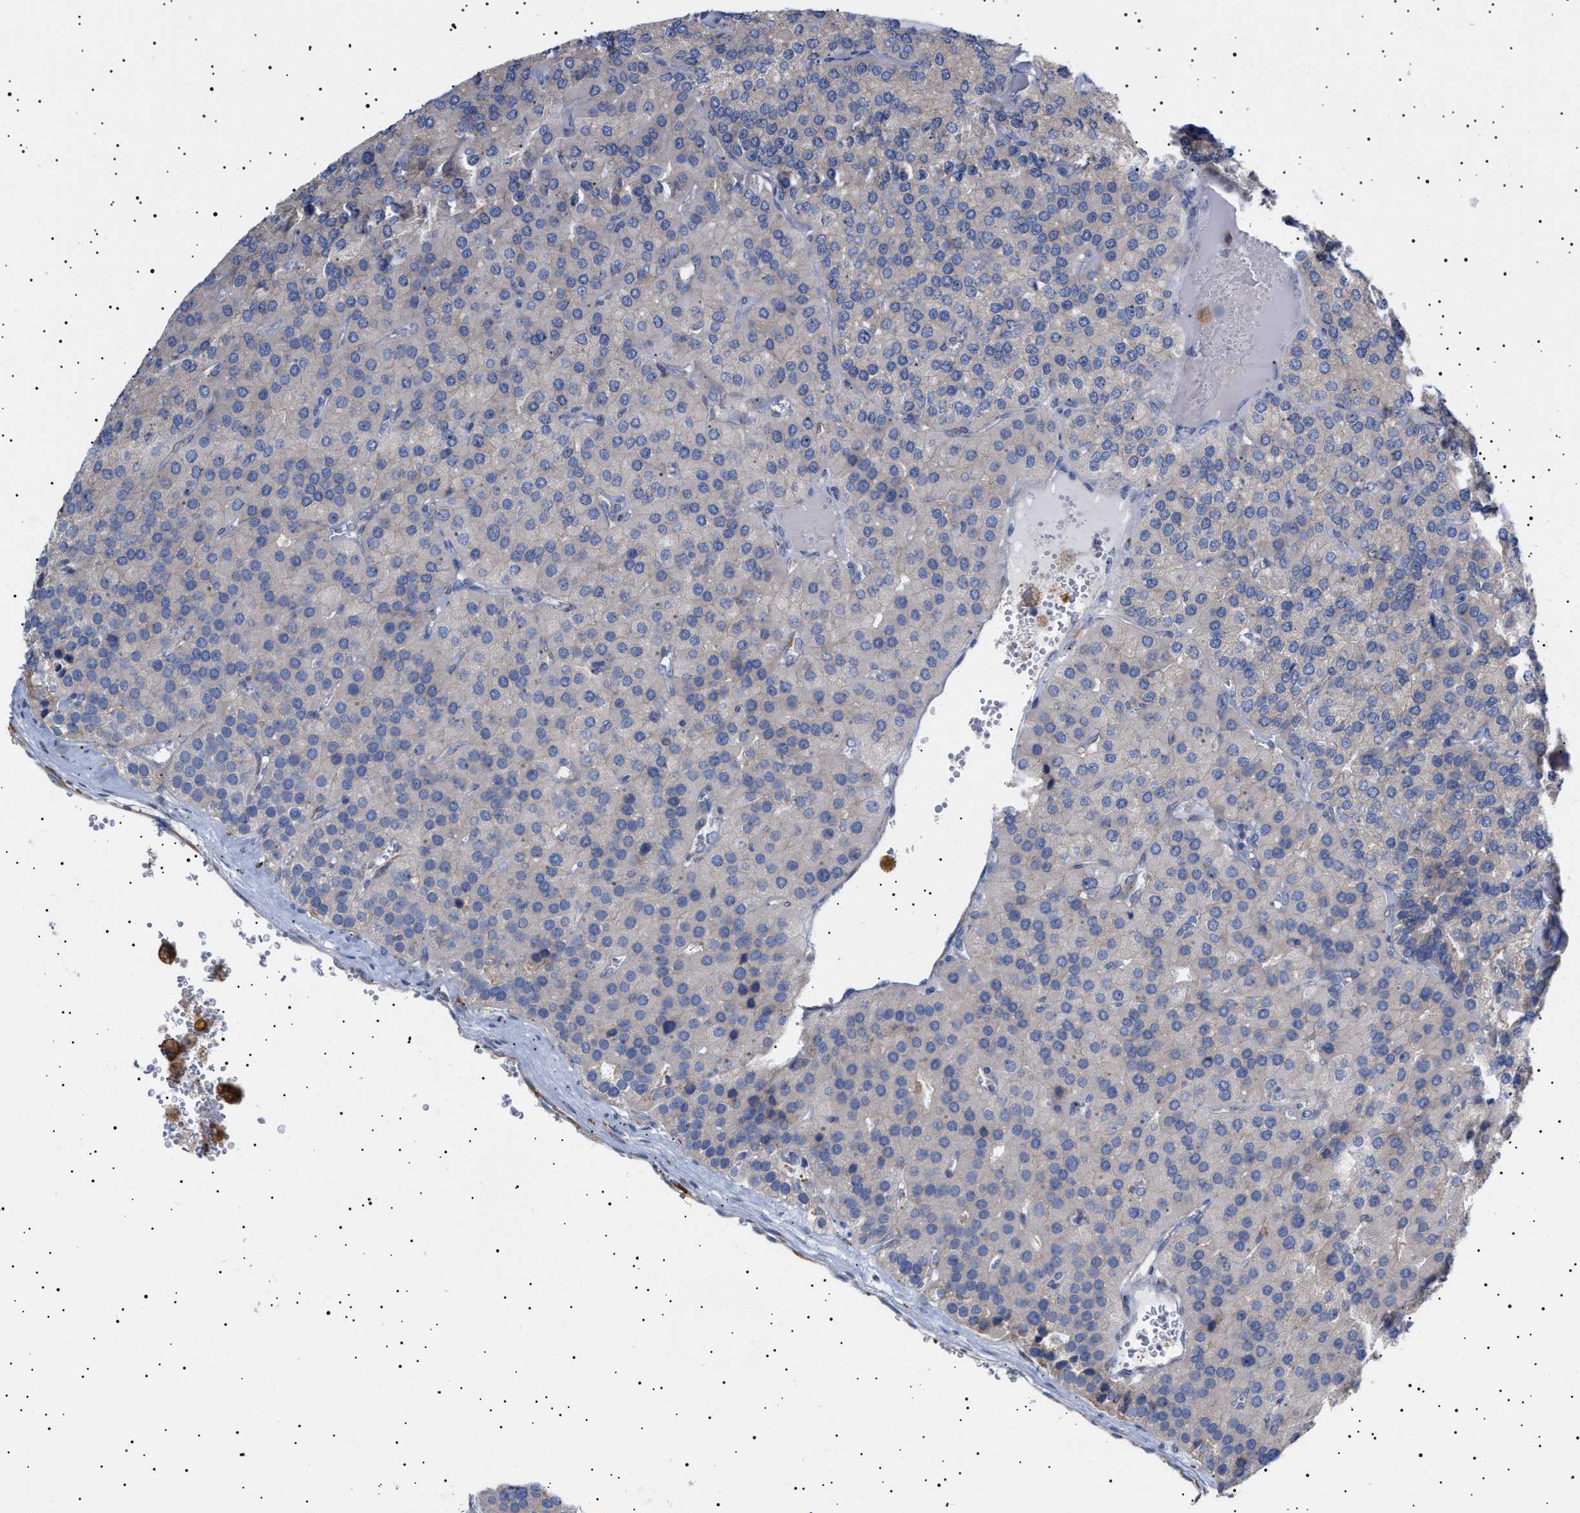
{"staining": {"intensity": "negative", "quantity": "none", "location": "none"}, "tissue": "parathyroid gland", "cell_type": "Glandular cells", "image_type": "normal", "snomed": [{"axis": "morphology", "description": "Normal tissue, NOS"}, {"axis": "morphology", "description": "Adenoma, NOS"}, {"axis": "topography", "description": "Parathyroid gland"}], "caption": "The IHC histopathology image has no significant expression in glandular cells of parathyroid gland.", "gene": "ERCC6L2", "patient": {"sex": "female", "age": 86}}